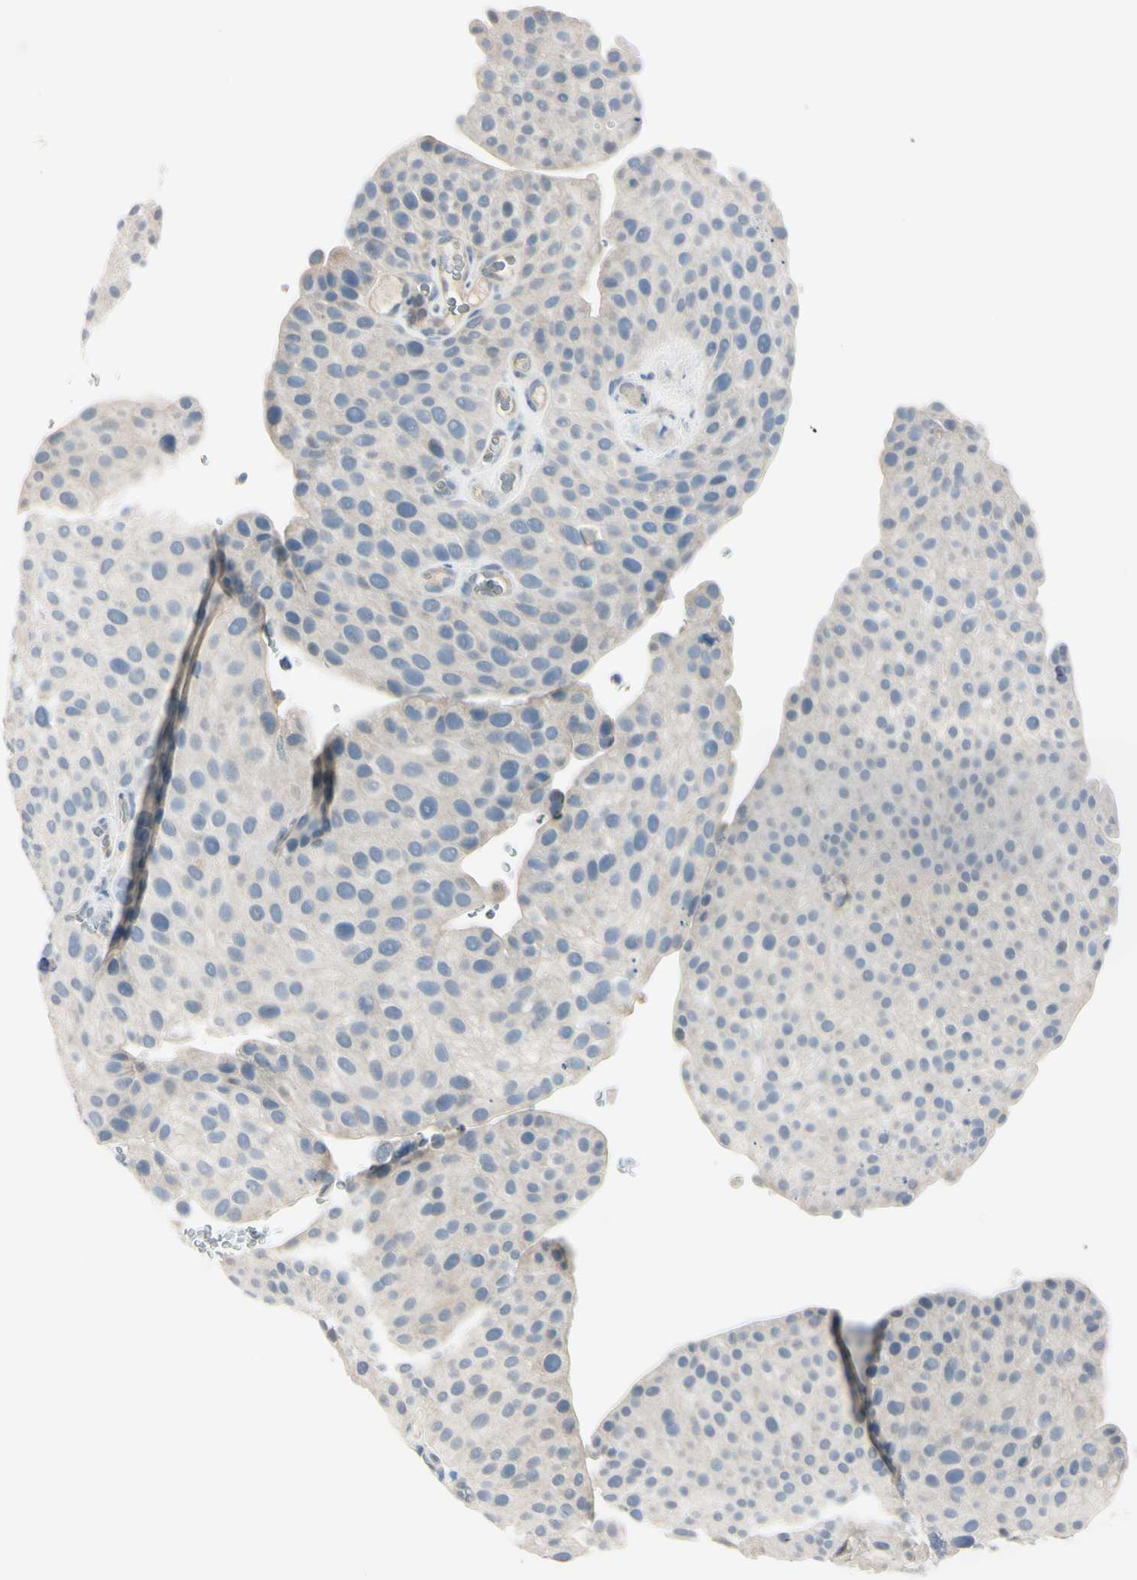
{"staining": {"intensity": "negative", "quantity": "none", "location": "none"}, "tissue": "urothelial cancer", "cell_type": "Tumor cells", "image_type": "cancer", "snomed": [{"axis": "morphology", "description": "Urothelial carcinoma, Low grade"}, {"axis": "topography", "description": "Smooth muscle"}, {"axis": "topography", "description": "Urinary bladder"}], "caption": "DAB immunohistochemical staining of human urothelial cancer demonstrates no significant positivity in tumor cells.", "gene": "AATK", "patient": {"sex": "male", "age": 60}}